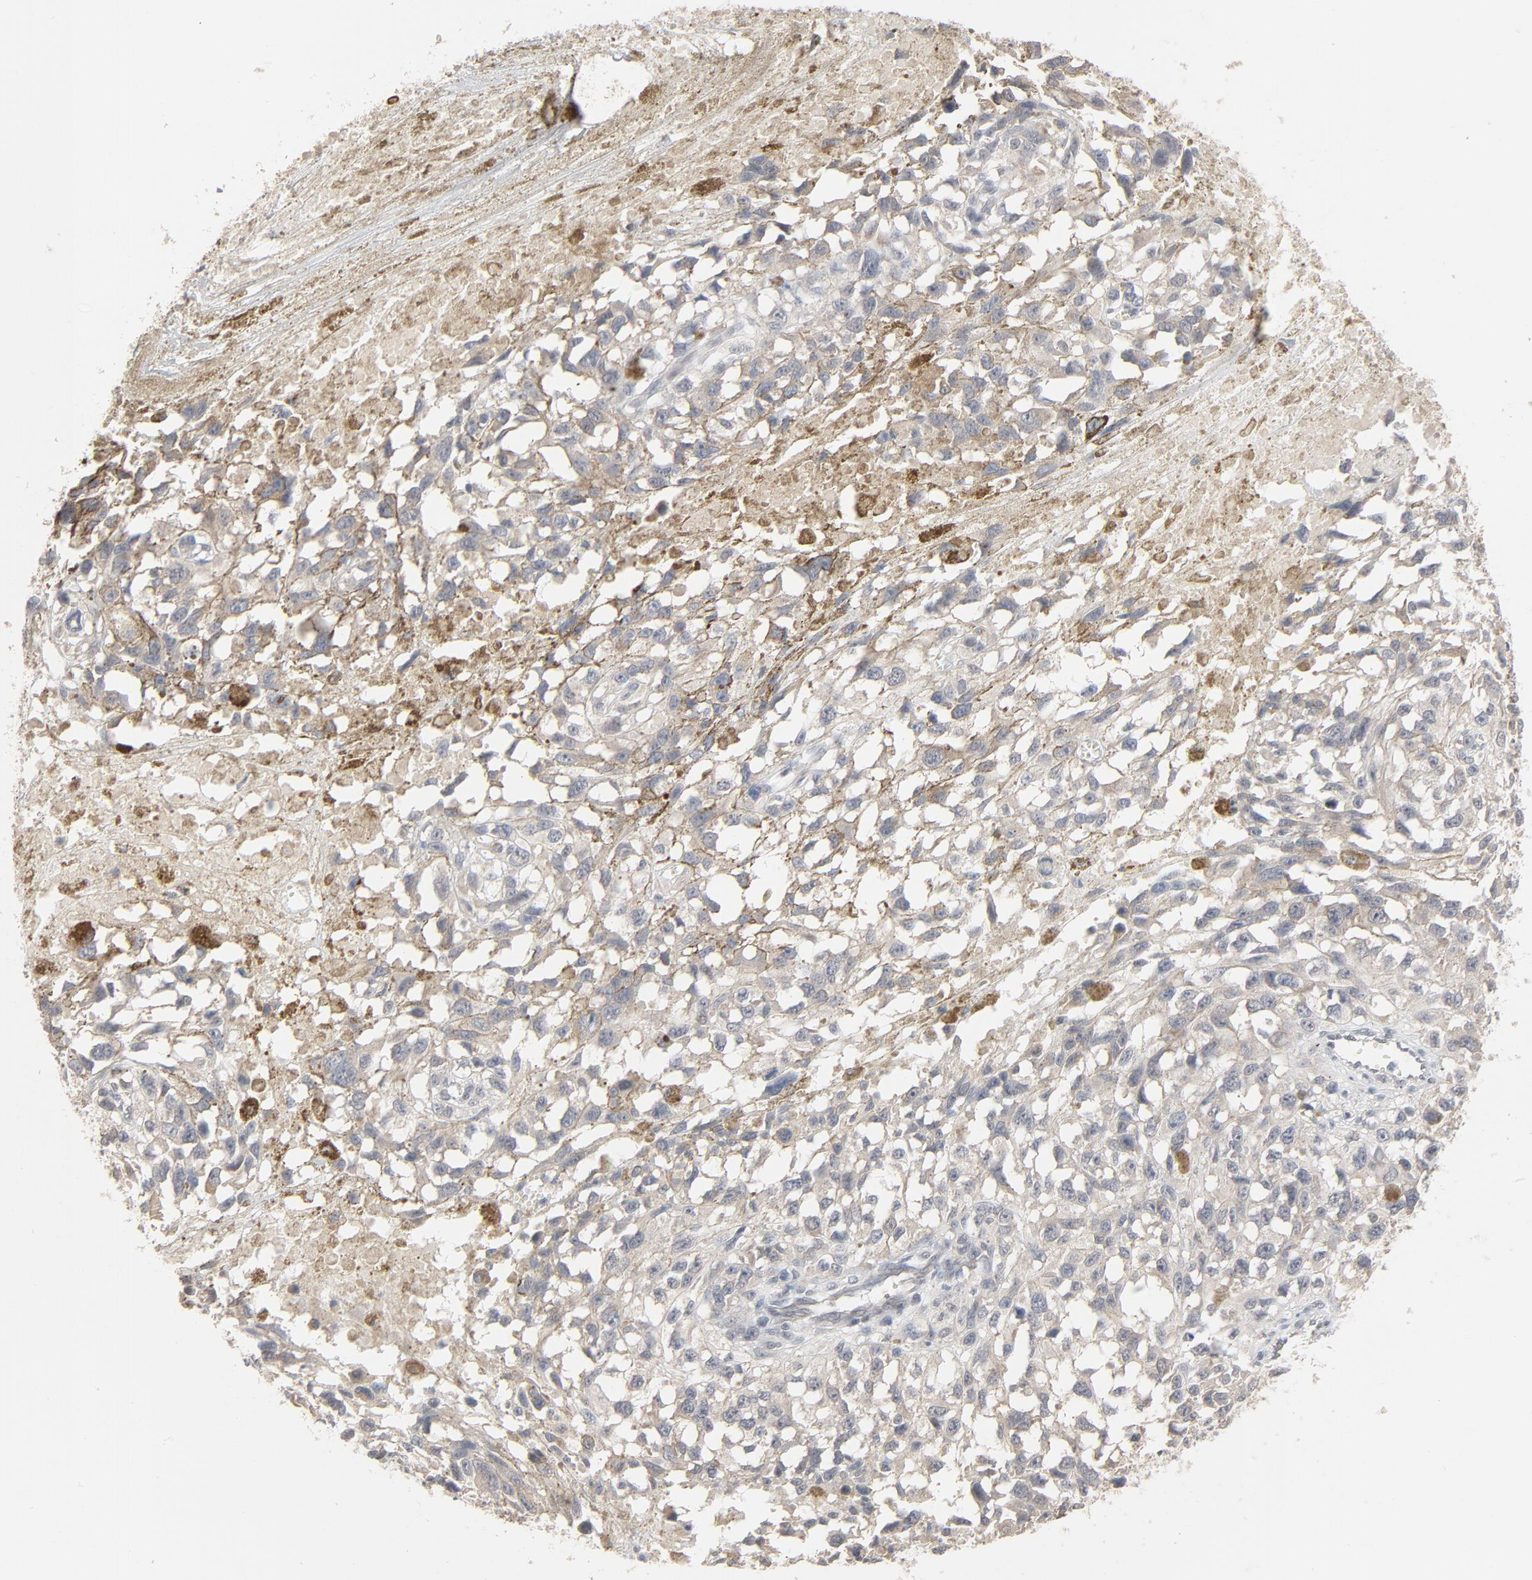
{"staining": {"intensity": "weak", "quantity": "<25%", "location": "cytoplasmic/membranous"}, "tissue": "melanoma", "cell_type": "Tumor cells", "image_type": "cancer", "snomed": [{"axis": "morphology", "description": "Malignant melanoma, Metastatic site"}, {"axis": "topography", "description": "Lymph node"}], "caption": "This micrograph is of melanoma stained with immunohistochemistry (IHC) to label a protein in brown with the nuclei are counter-stained blue. There is no staining in tumor cells.", "gene": "ITPR3", "patient": {"sex": "male", "age": 59}}